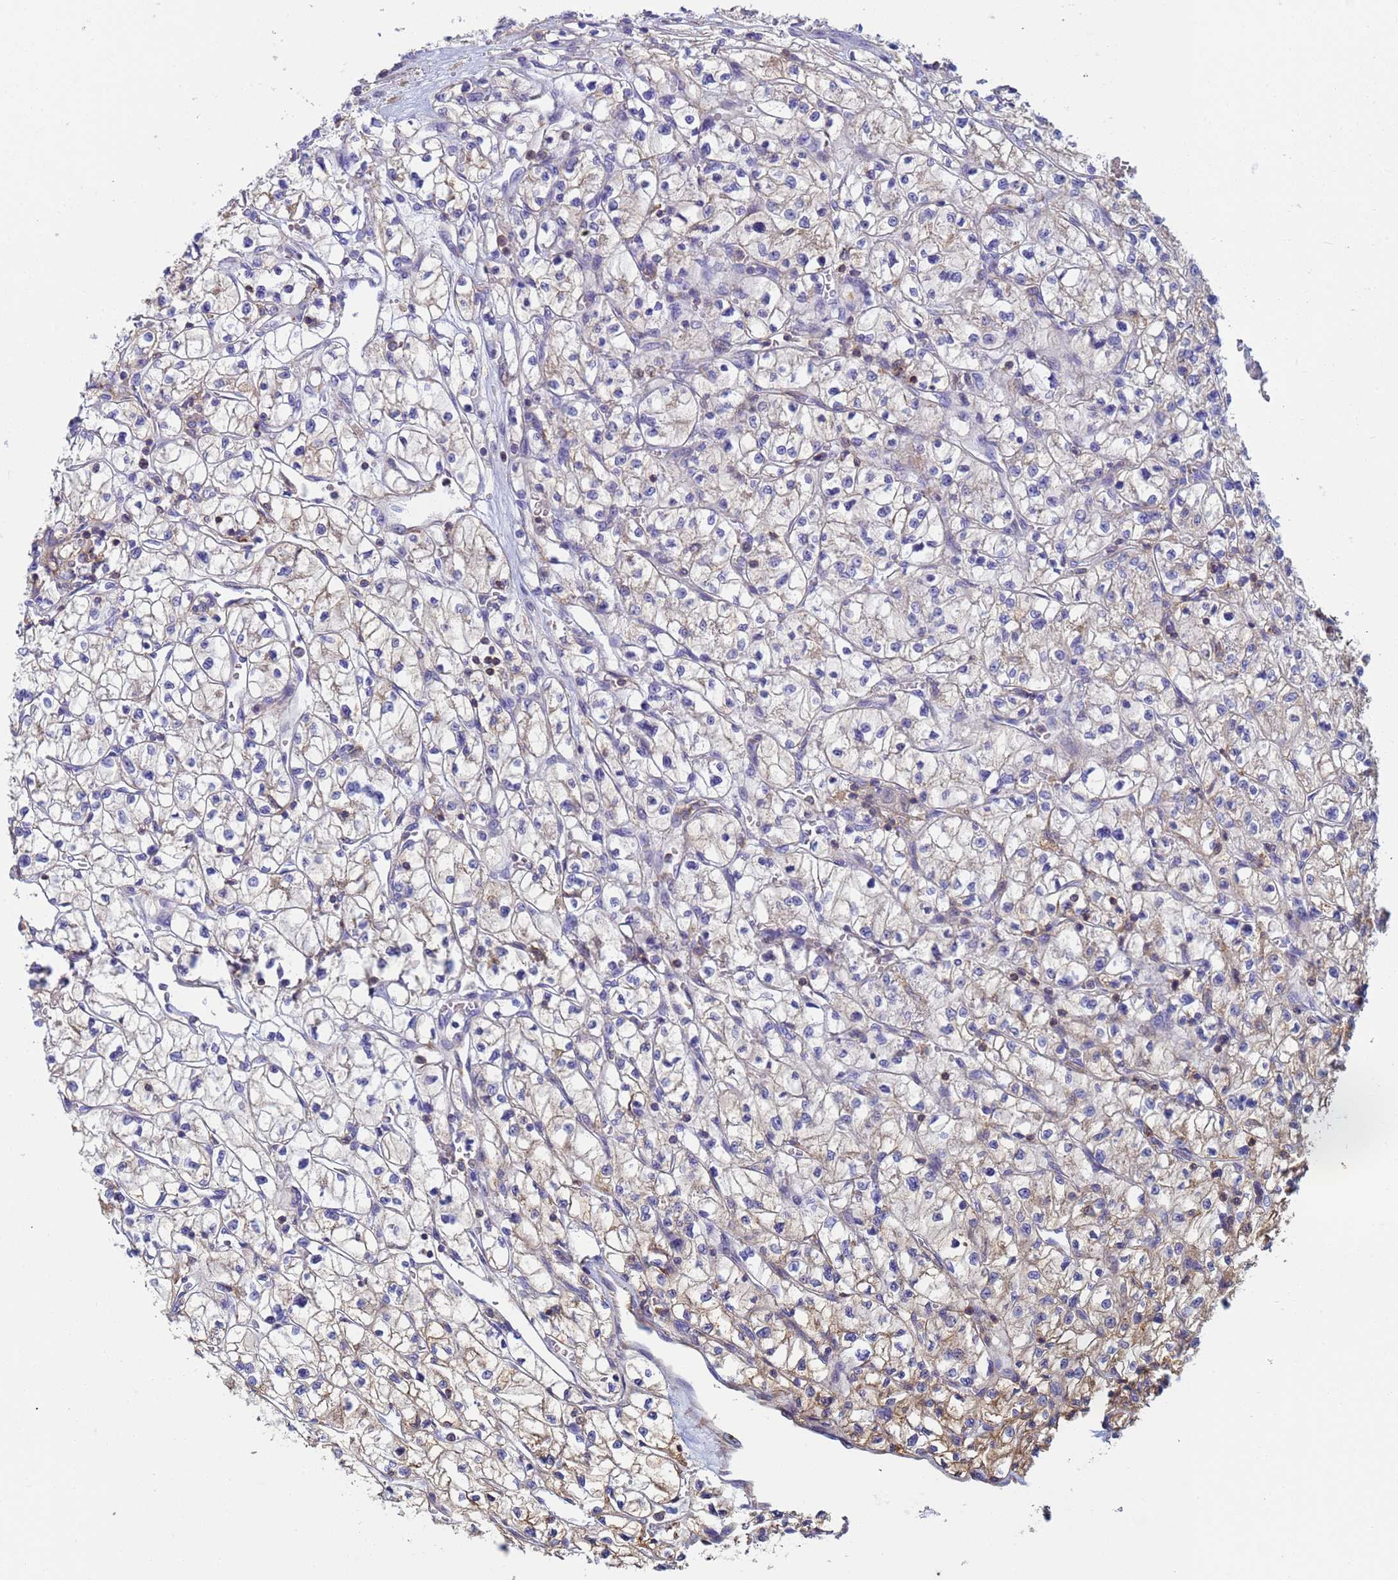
{"staining": {"intensity": "weak", "quantity": "<25%", "location": "cytoplasmic/membranous"}, "tissue": "renal cancer", "cell_type": "Tumor cells", "image_type": "cancer", "snomed": [{"axis": "morphology", "description": "Adenocarcinoma, NOS"}, {"axis": "topography", "description": "Kidney"}], "caption": "IHC of renal adenocarcinoma reveals no positivity in tumor cells. (DAB immunohistochemistry visualized using brightfield microscopy, high magnification).", "gene": "ZNG1B", "patient": {"sex": "female", "age": 64}}